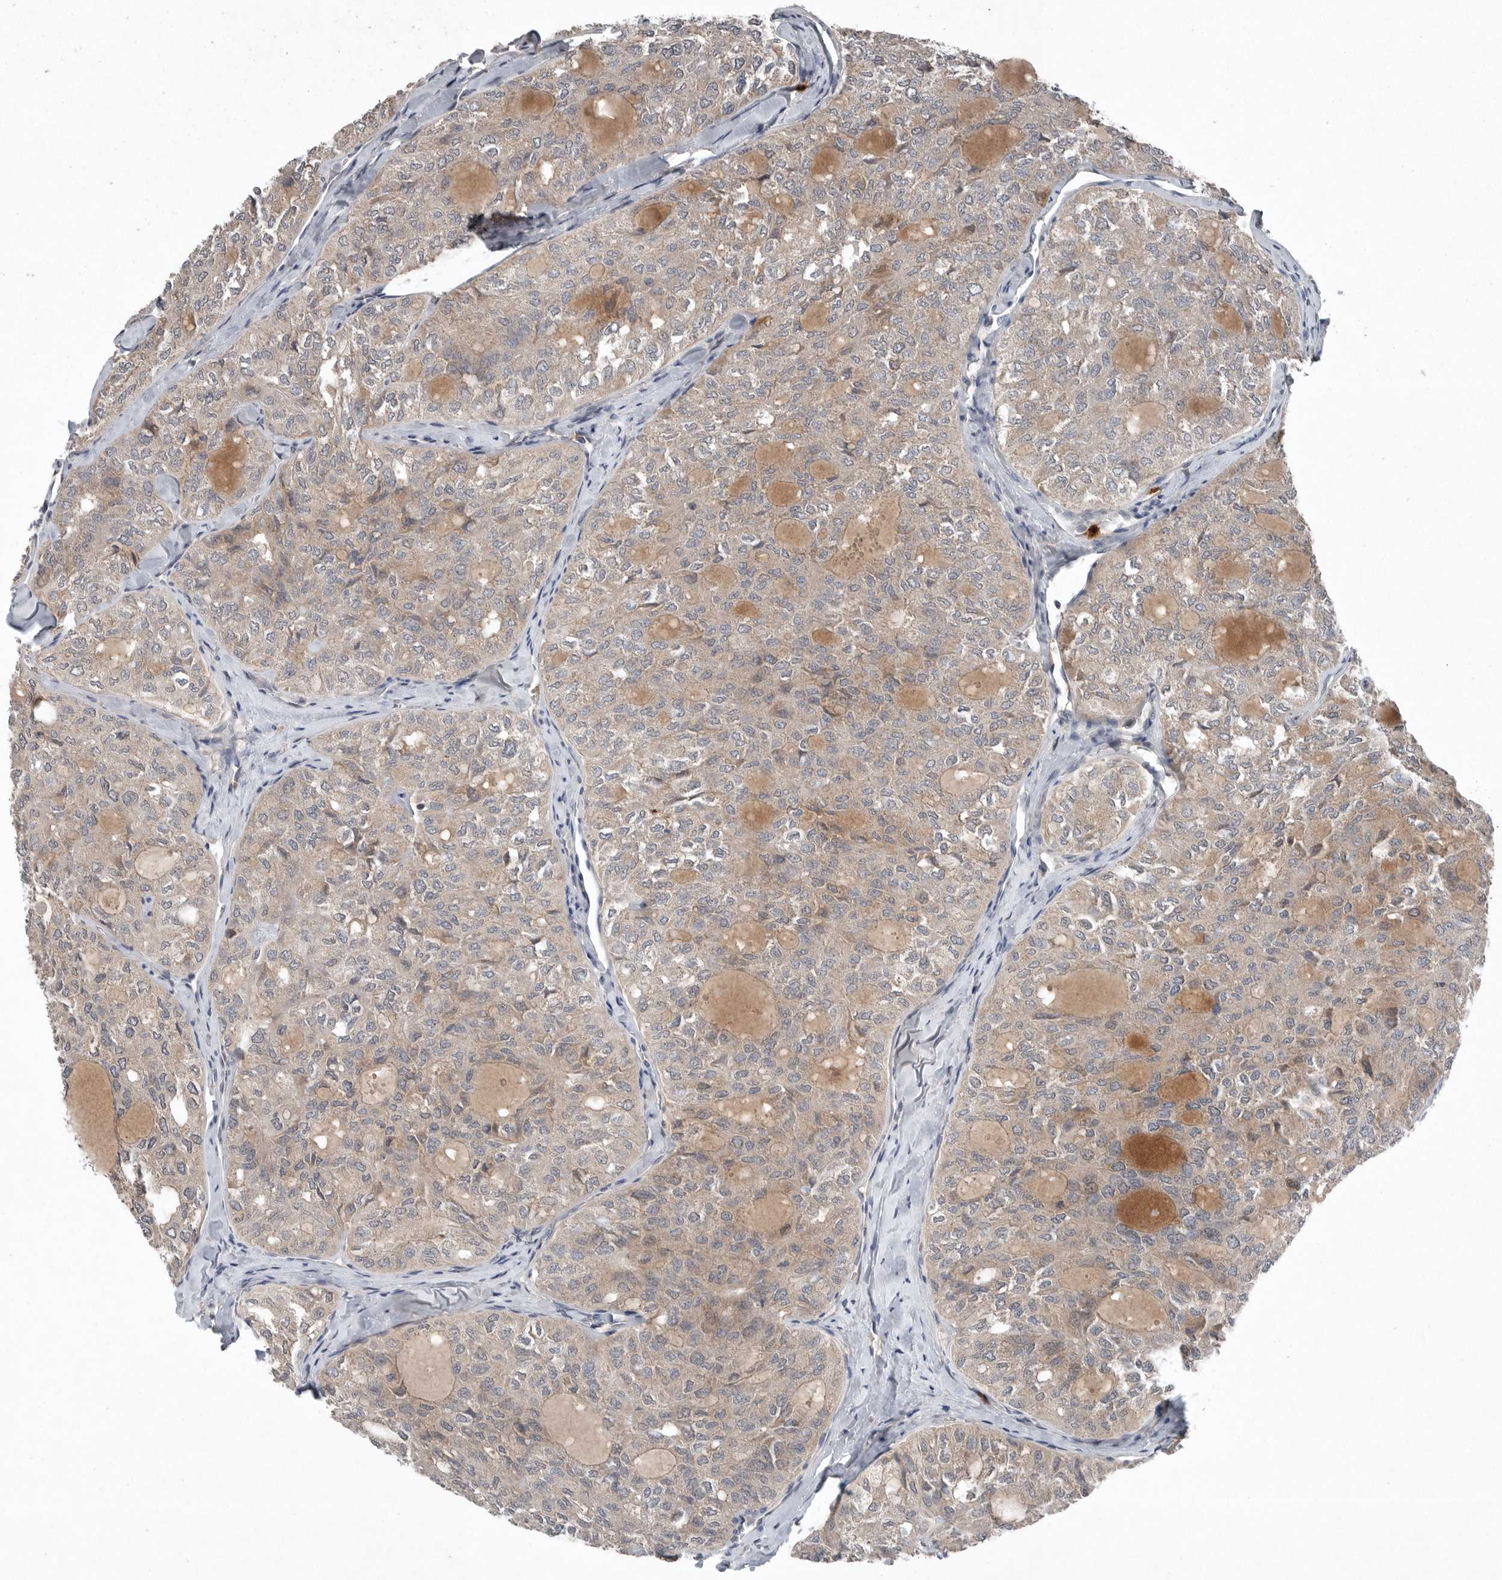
{"staining": {"intensity": "weak", "quantity": ">75%", "location": "cytoplasmic/membranous"}, "tissue": "thyroid cancer", "cell_type": "Tumor cells", "image_type": "cancer", "snomed": [{"axis": "morphology", "description": "Follicular adenoma carcinoma, NOS"}, {"axis": "topography", "description": "Thyroid gland"}], "caption": "The immunohistochemical stain labels weak cytoplasmic/membranous positivity in tumor cells of thyroid cancer tissue.", "gene": "SCP2", "patient": {"sex": "male", "age": 75}}